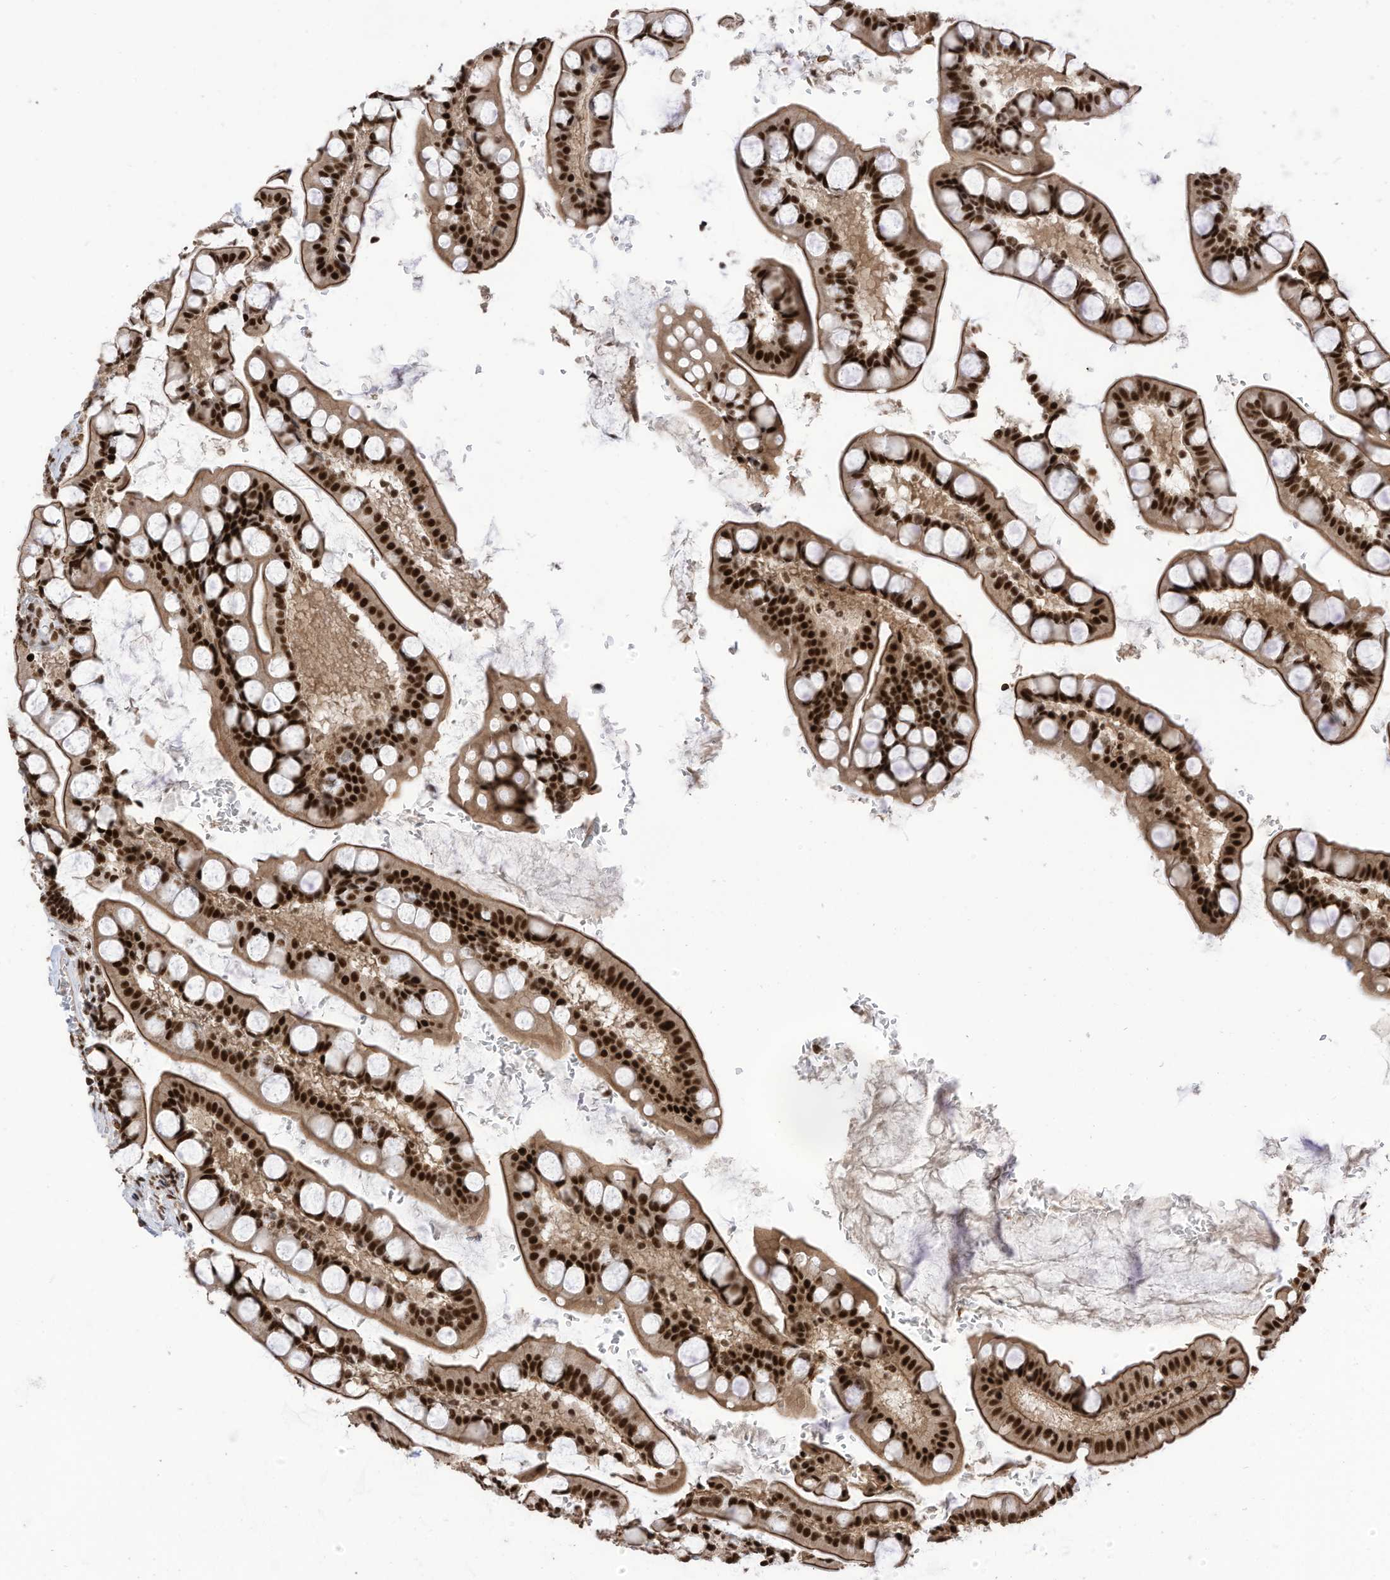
{"staining": {"intensity": "strong", "quantity": ">75%", "location": "cytoplasmic/membranous,nuclear"}, "tissue": "small intestine", "cell_type": "Glandular cells", "image_type": "normal", "snomed": [{"axis": "morphology", "description": "Normal tissue, NOS"}, {"axis": "topography", "description": "Small intestine"}], "caption": "Immunohistochemical staining of unremarkable small intestine demonstrates >75% levels of strong cytoplasmic/membranous,nuclear protein staining in approximately >75% of glandular cells.", "gene": "SF3A3", "patient": {"sex": "male", "age": 52}}